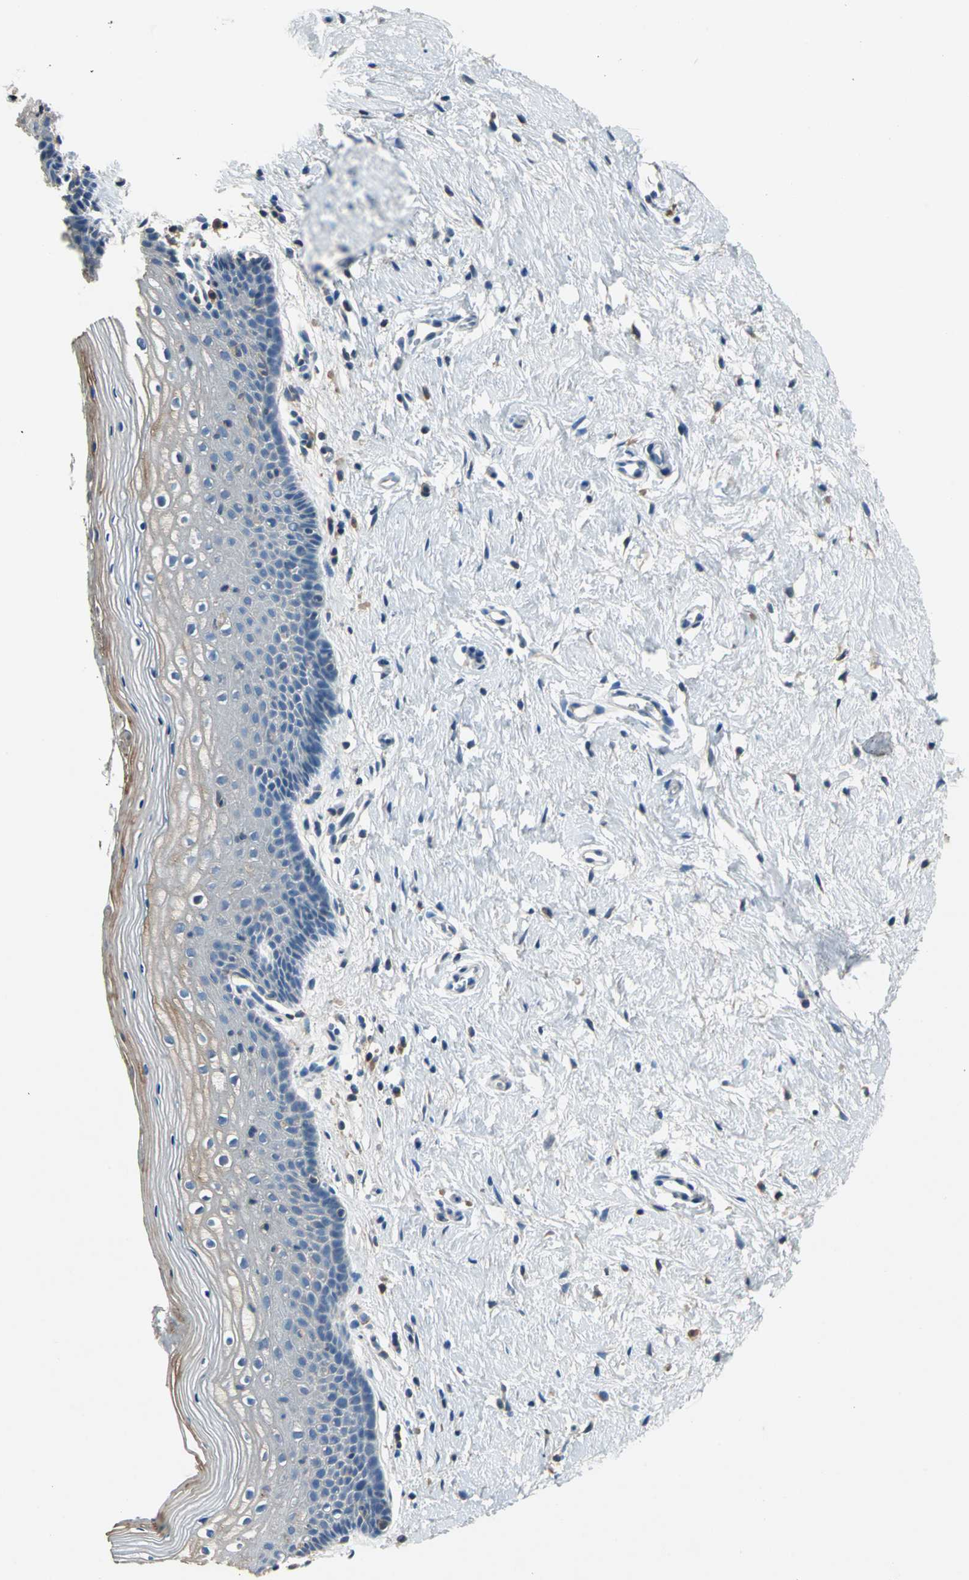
{"staining": {"intensity": "strong", "quantity": "<25%", "location": "cytoplasmic/membranous"}, "tissue": "vagina", "cell_type": "Squamous epithelial cells", "image_type": "normal", "snomed": [{"axis": "morphology", "description": "Normal tissue, NOS"}, {"axis": "topography", "description": "Vagina"}], "caption": "Unremarkable vagina displays strong cytoplasmic/membranous expression in about <25% of squamous epithelial cells, visualized by immunohistochemistry.", "gene": "PRKCA", "patient": {"sex": "female", "age": 46}}